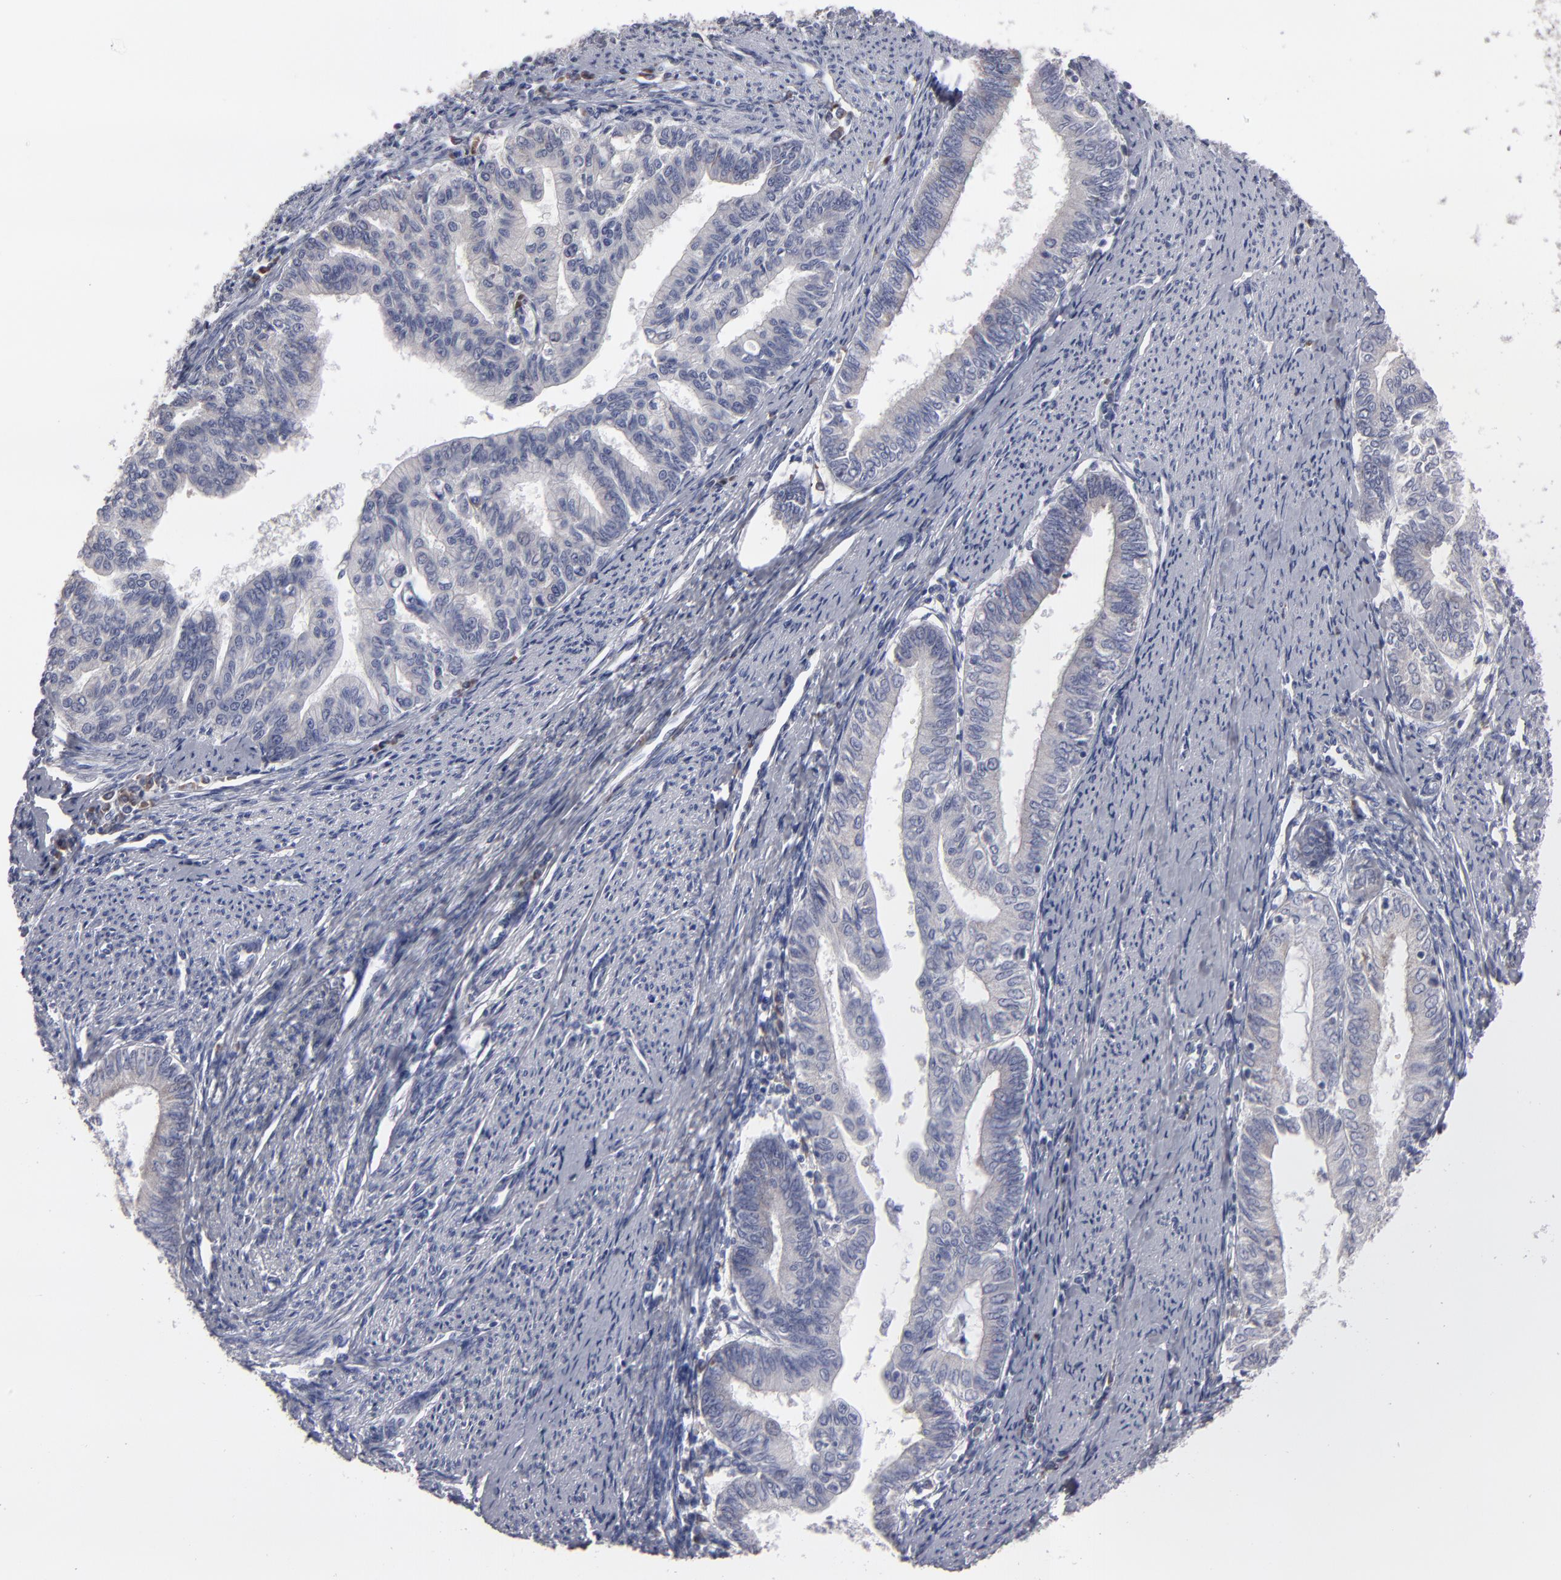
{"staining": {"intensity": "weak", "quantity": ">75%", "location": "cytoplasmic/membranous"}, "tissue": "endometrial cancer", "cell_type": "Tumor cells", "image_type": "cancer", "snomed": [{"axis": "morphology", "description": "Adenocarcinoma, NOS"}, {"axis": "topography", "description": "Endometrium"}], "caption": "DAB immunohistochemical staining of endometrial adenocarcinoma shows weak cytoplasmic/membranous protein positivity in approximately >75% of tumor cells. The protein is shown in brown color, while the nuclei are stained blue.", "gene": "CCDC80", "patient": {"sex": "female", "age": 66}}